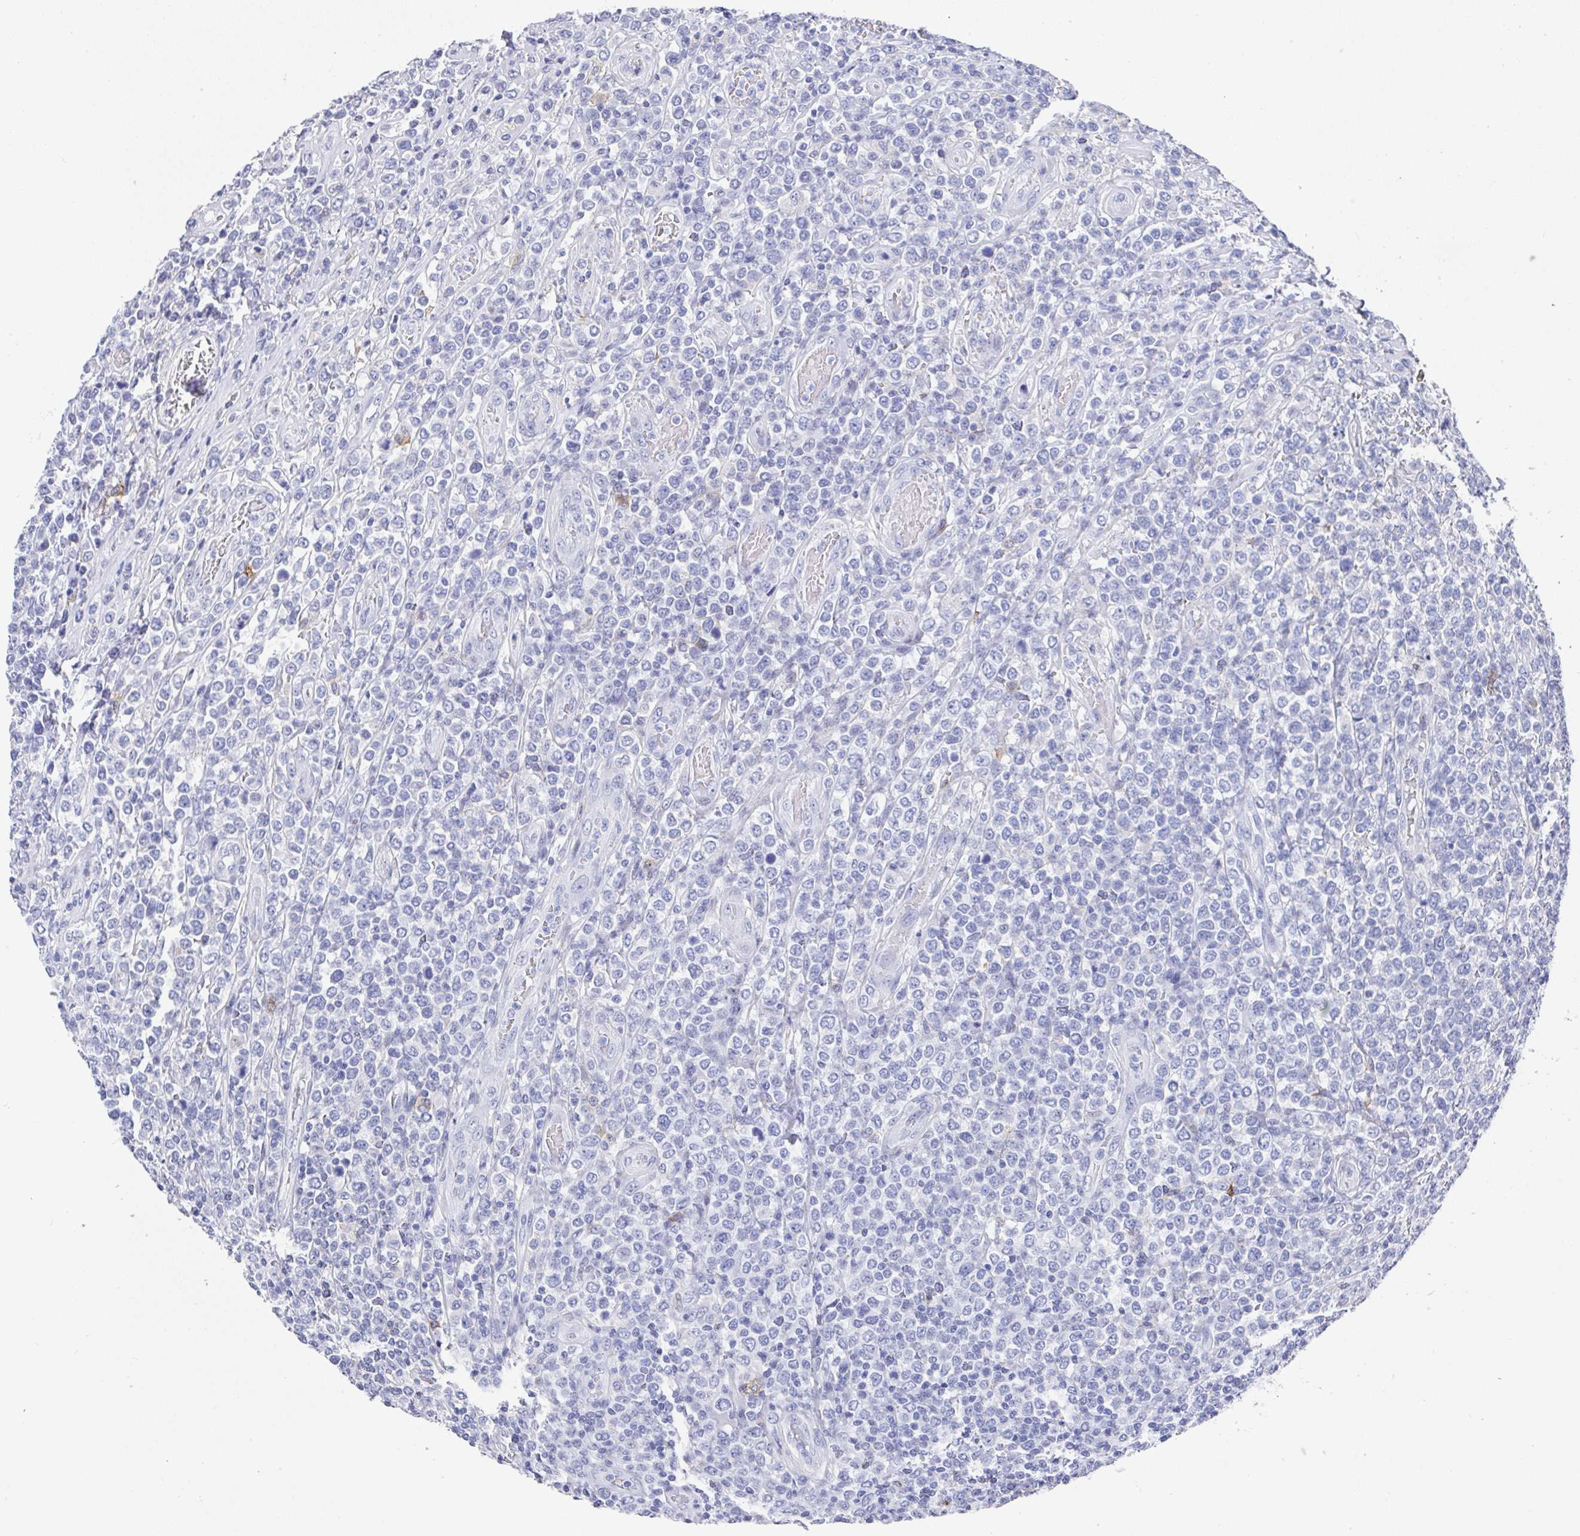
{"staining": {"intensity": "negative", "quantity": "none", "location": "none"}, "tissue": "lymphoma", "cell_type": "Tumor cells", "image_type": "cancer", "snomed": [{"axis": "morphology", "description": "Malignant lymphoma, non-Hodgkin's type, High grade"}, {"axis": "topography", "description": "Soft tissue"}], "caption": "High magnification brightfield microscopy of lymphoma stained with DAB (brown) and counterstained with hematoxylin (blue): tumor cells show no significant expression.", "gene": "TNFRSF8", "patient": {"sex": "female", "age": 56}}